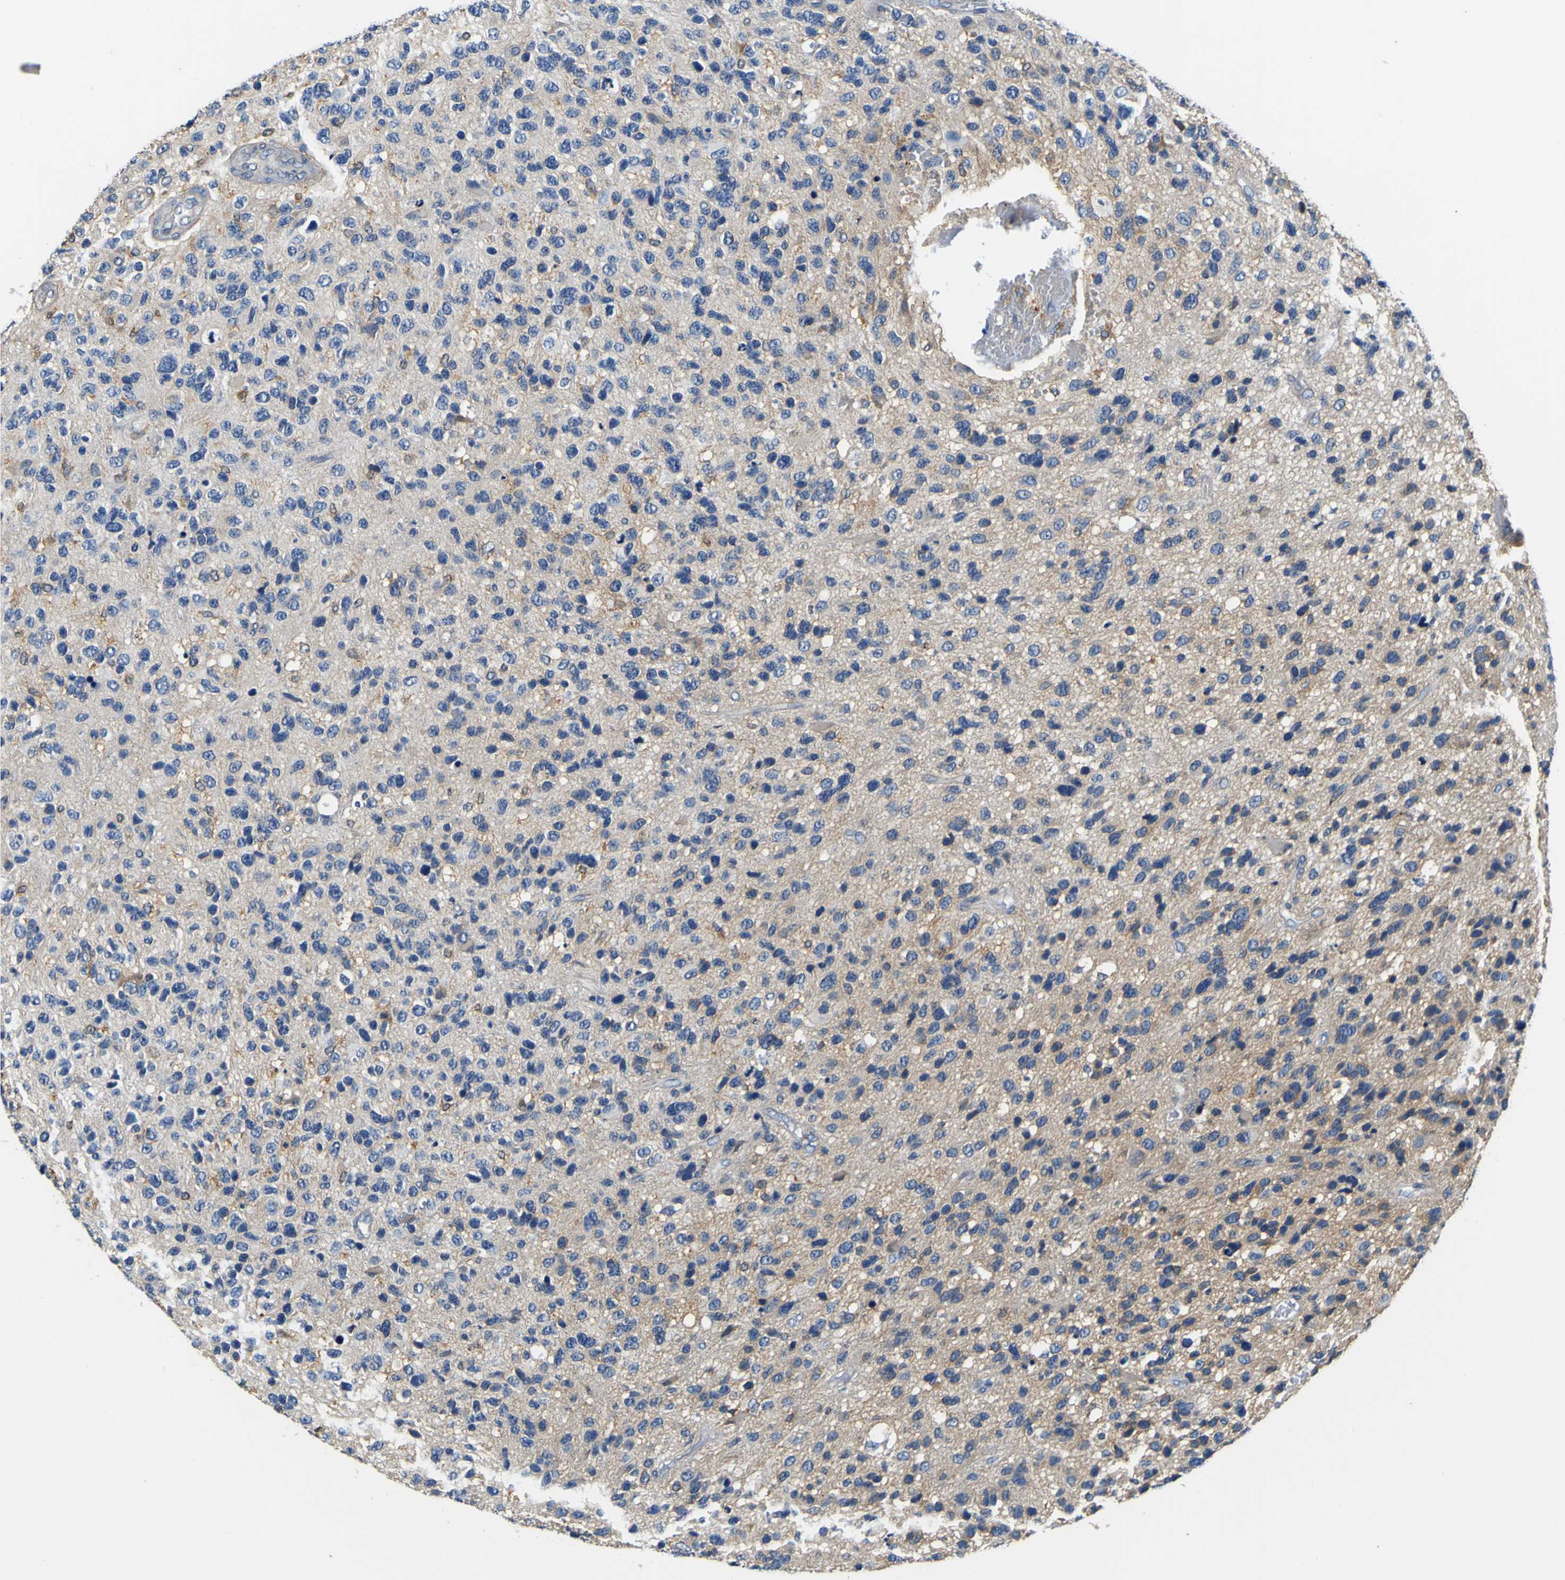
{"staining": {"intensity": "negative", "quantity": "none", "location": "none"}, "tissue": "glioma", "cell_type": "Tumor cells", "image_type": "cancer", "snomed": [{"axis": "morphology", "description": "Glioma, malignant, High grade"}, {"axis": "topography", "description": "Brain"}], "caption": "Immunohistochemistry (IHC) of human glioma shows no staining in tumor cells.", "gene": "TNIK", "patient": {"sex": "female", "age": 58}}